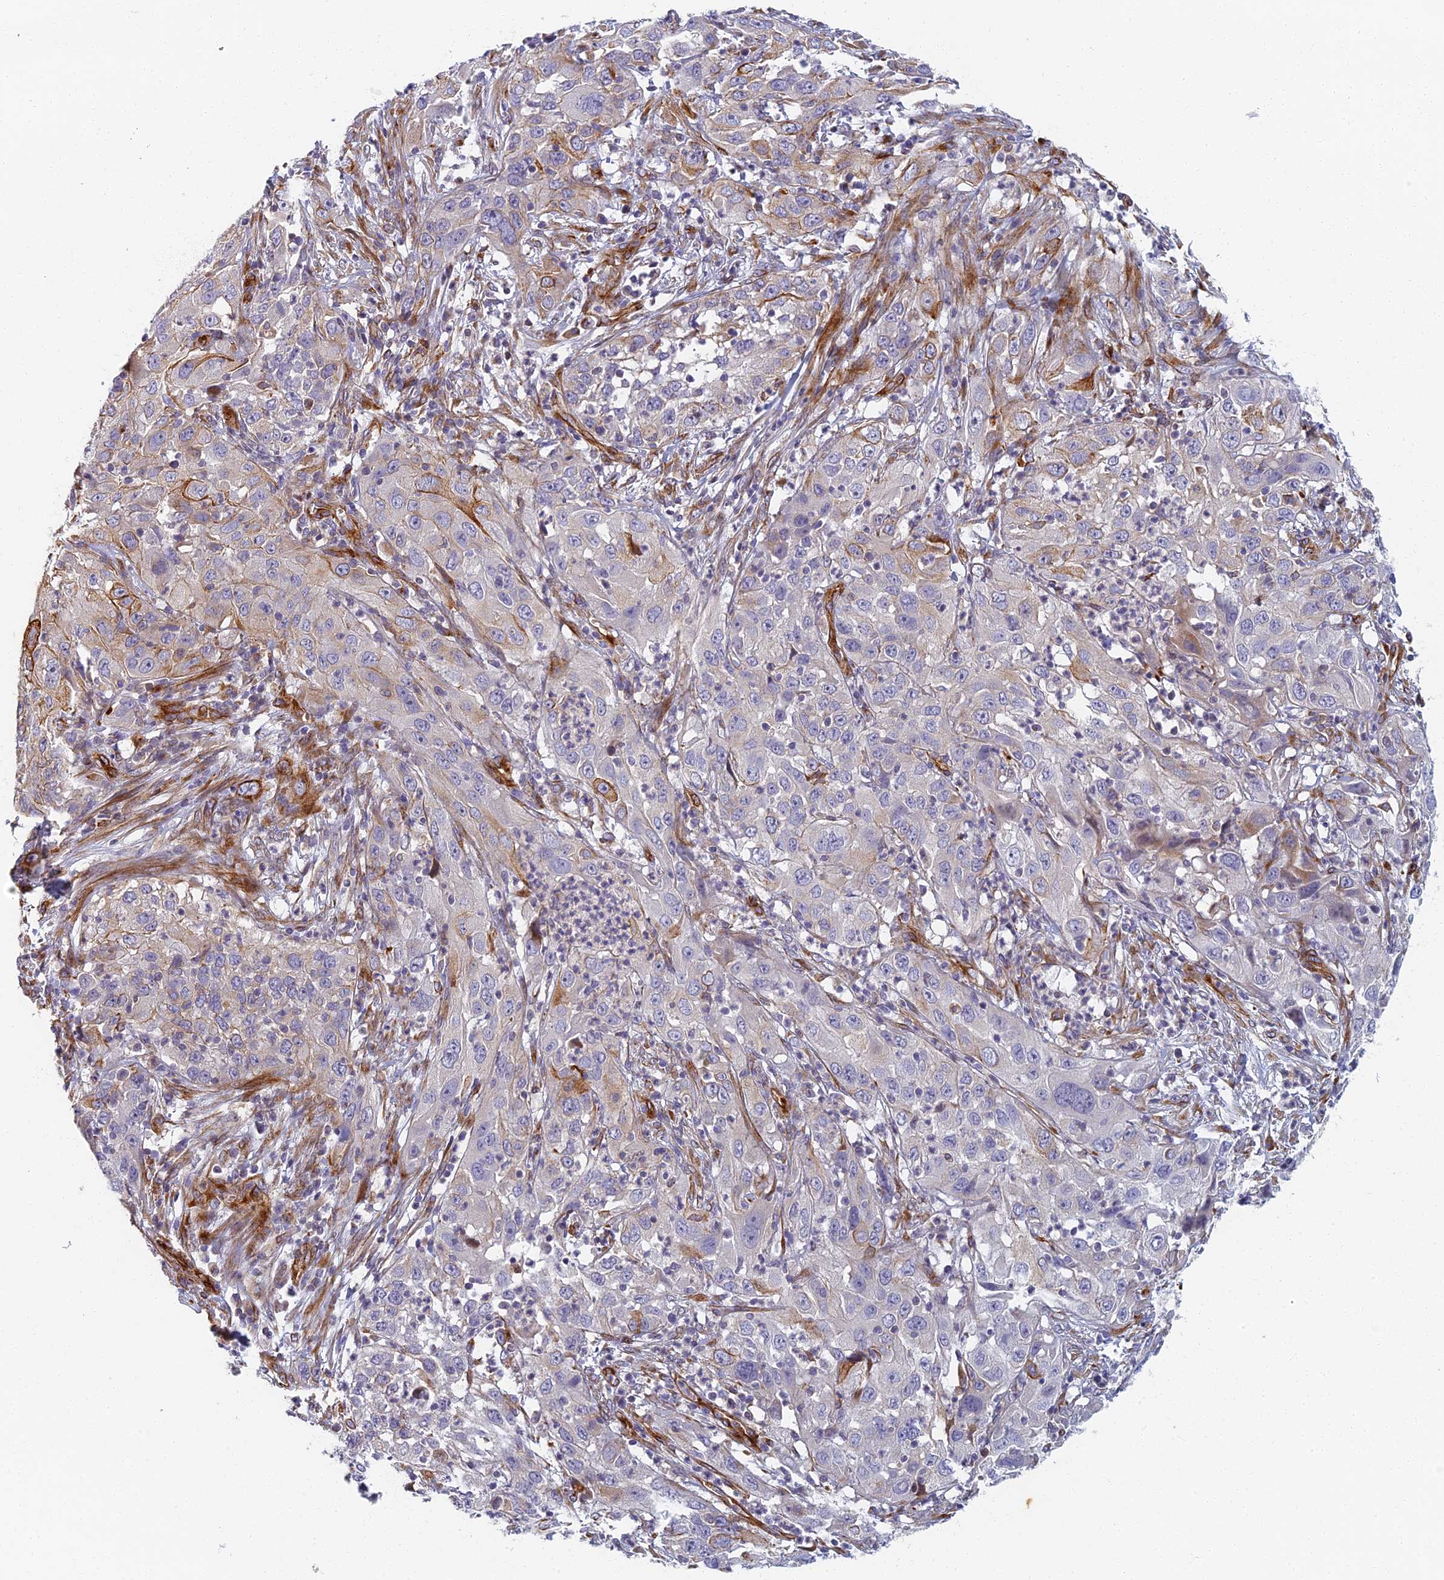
{"staining": {"intensity": "strong", "quantity": "<25%", "location": "cytoplasmic/membranous"}, "tissue": "cervical cancer", "cell_type": "Tumor cells", "image_type": "cancer", "snomed": [{"axis": "morphology", "description": "Squamous cell carcinoma, NOS"}, {"axis": "topography", "description": "Cervix"}], "caption": "Strong cytoplasmic/membranous protein positivity is seen in approximately <25% of tumor cells in squamous cell carcinoma (cervical). The protein is stained brown, and the nuclei are stained in blue (DAB IHC with brightfield microscopy, high magnification).", "gene": "ABCB10", "patient": {"sex": "female", "age": 32}}